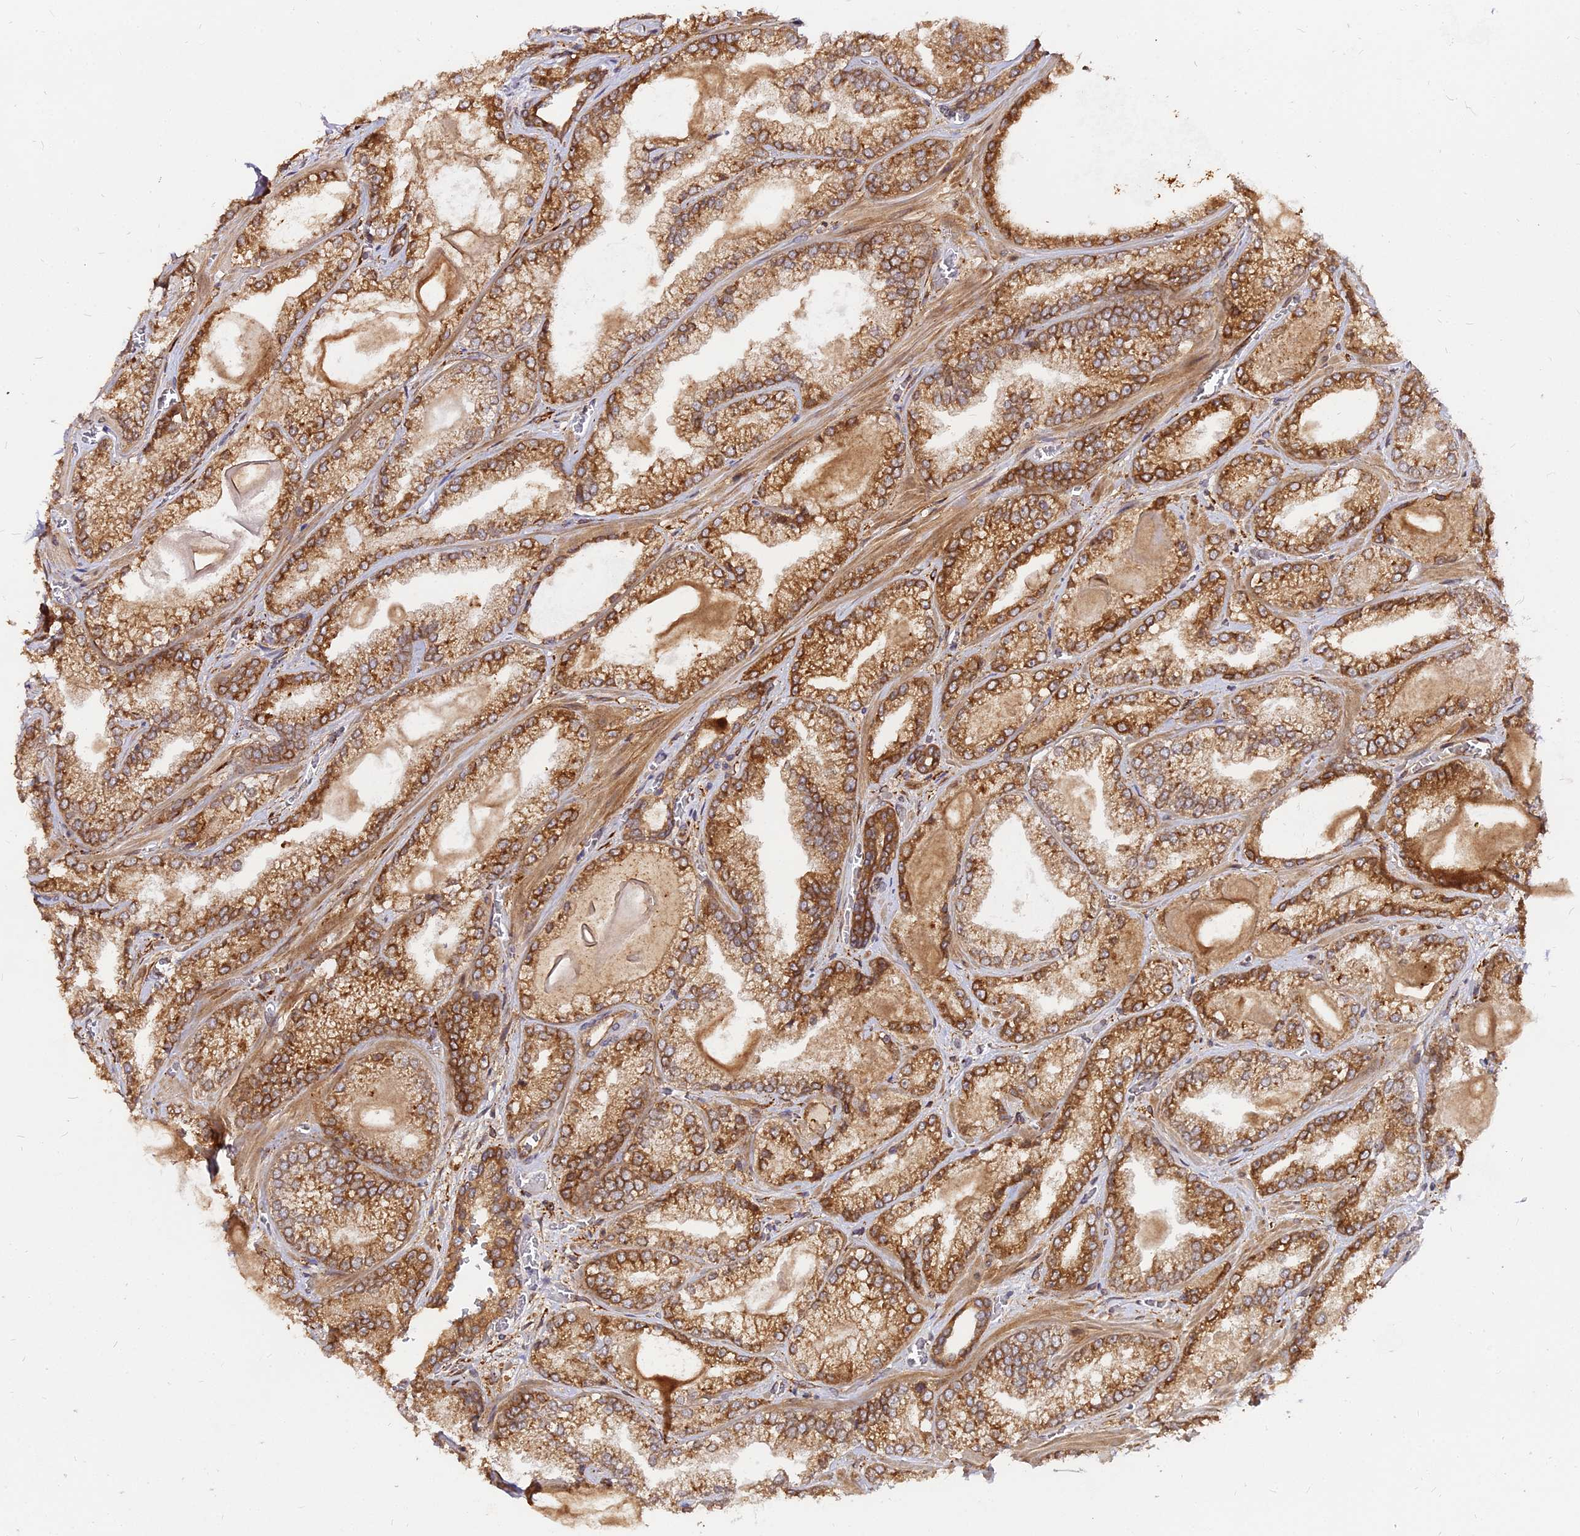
{"staining": {"intensity": "strong", "quantity": ">75%", "location": "cytoplasmic/membranous"}, "tissue": "prostate cancer", "cell_type": "Tumor cells", "image_type": "cancer", "snomed": [{"axis": "morphology", "description": "Adenocarcinoma, Low grade"}, {"axis": "topography", "description": "Prostate"}], "caption": "A brown stain highlights strong cytoplasmic/membranous expression of a protein in human prostate low-grade adenocarcinoma tumor cells. Nuclei are stained in blue.", "gene": "PDE4D", "patient": {"sex": "male", "age": 57}}